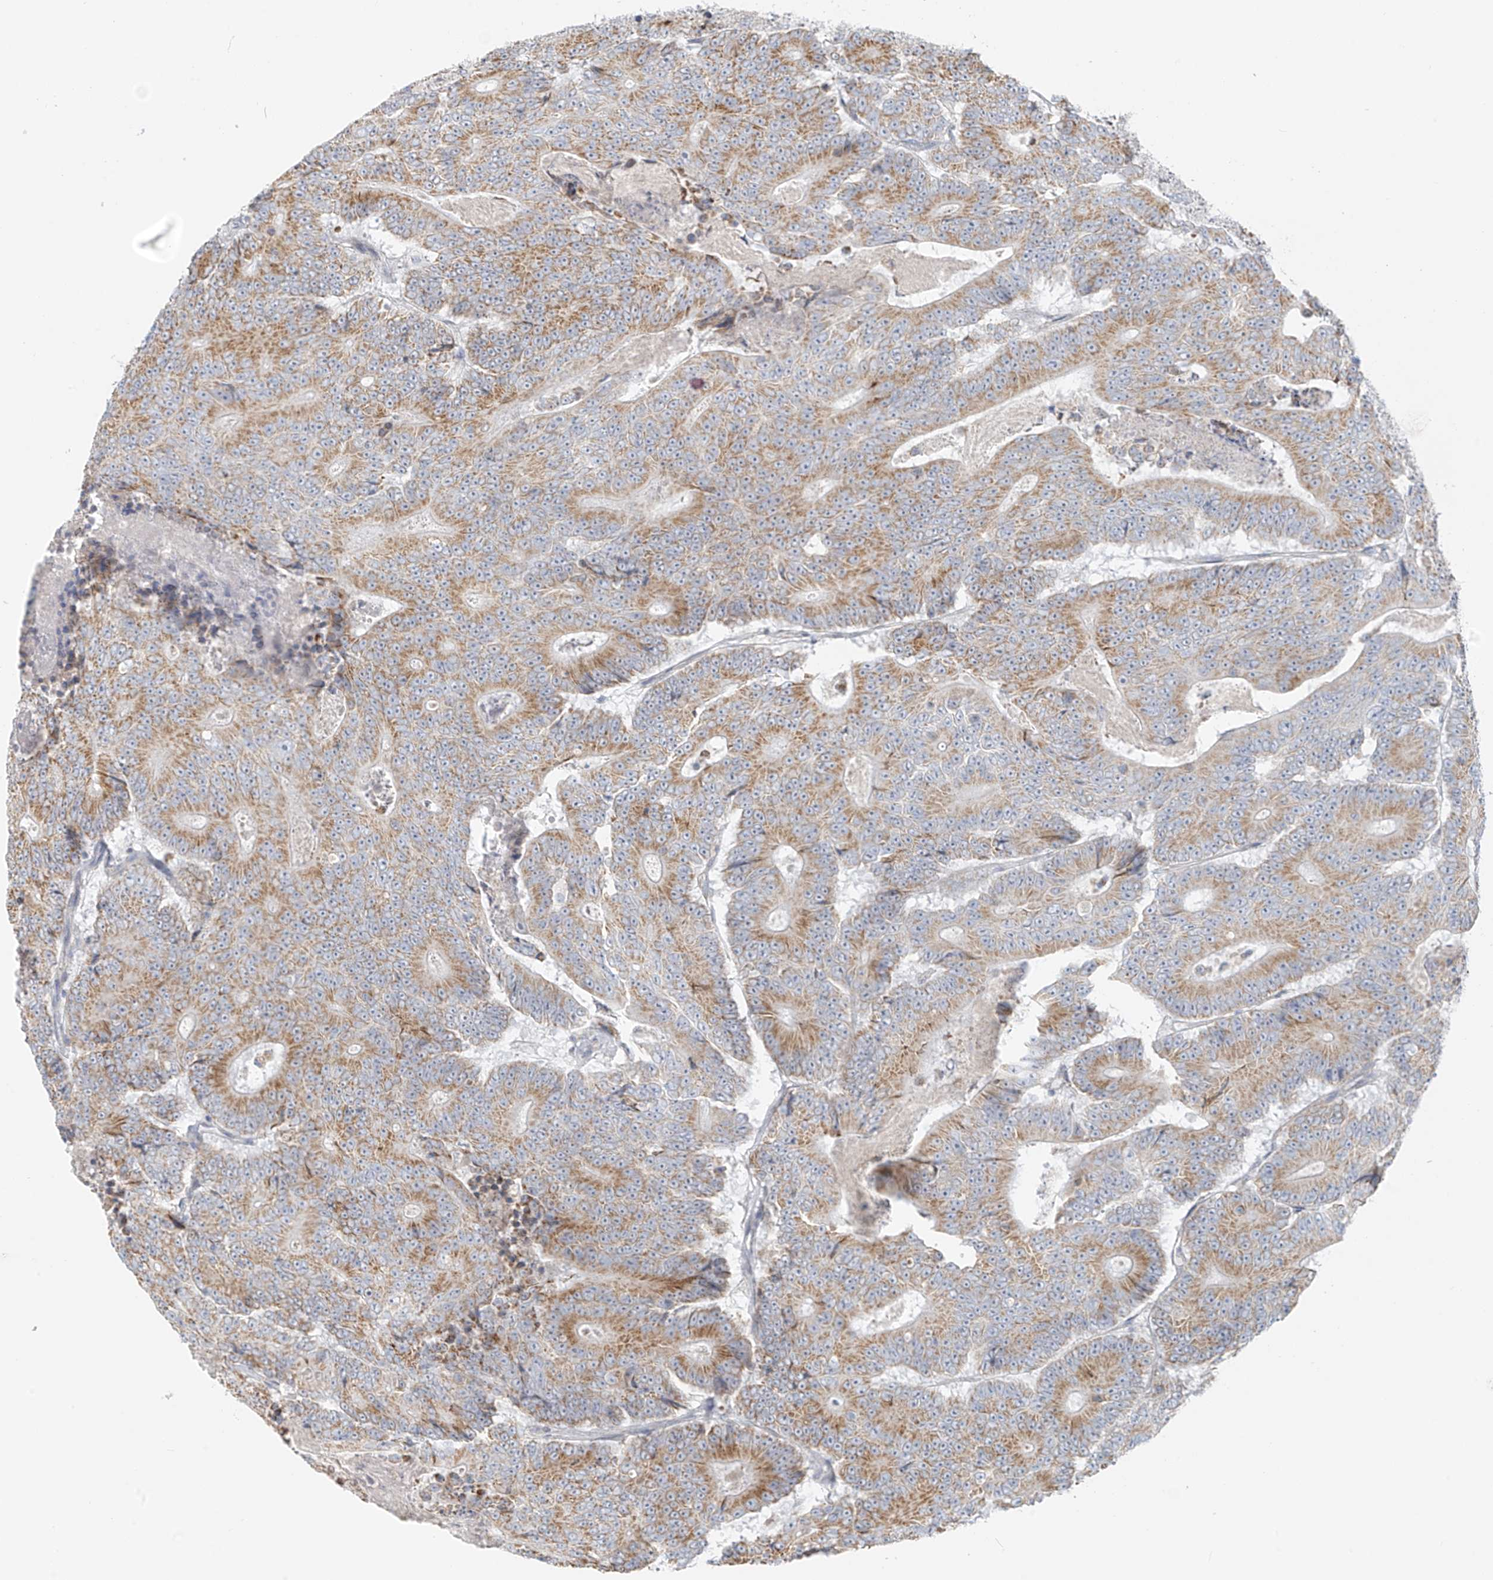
{"staining": {"intensity": "moderate", "quantity": ">75%", "location": "cytoplasmic/membranous"}, "tissue": "colorectal cancer", "cell_type": "Tumor cells", "image_type": "cancer", "snomed": [{"axis": "morphology", "description": "Adenocarcinoma, NOS"}, {"axis": "topography", "description": "Colon"}], "caption": "Immunohistochemistry (IHC) (DAB (3,3'-diaminobenzidine)) staining of human colorectal cancer displays moderate cytoplasmic/membranous protein positivity in approximately >75% of tumor cells.", "gene": "UST", "patient": {"sex": "male", "age": 83}}